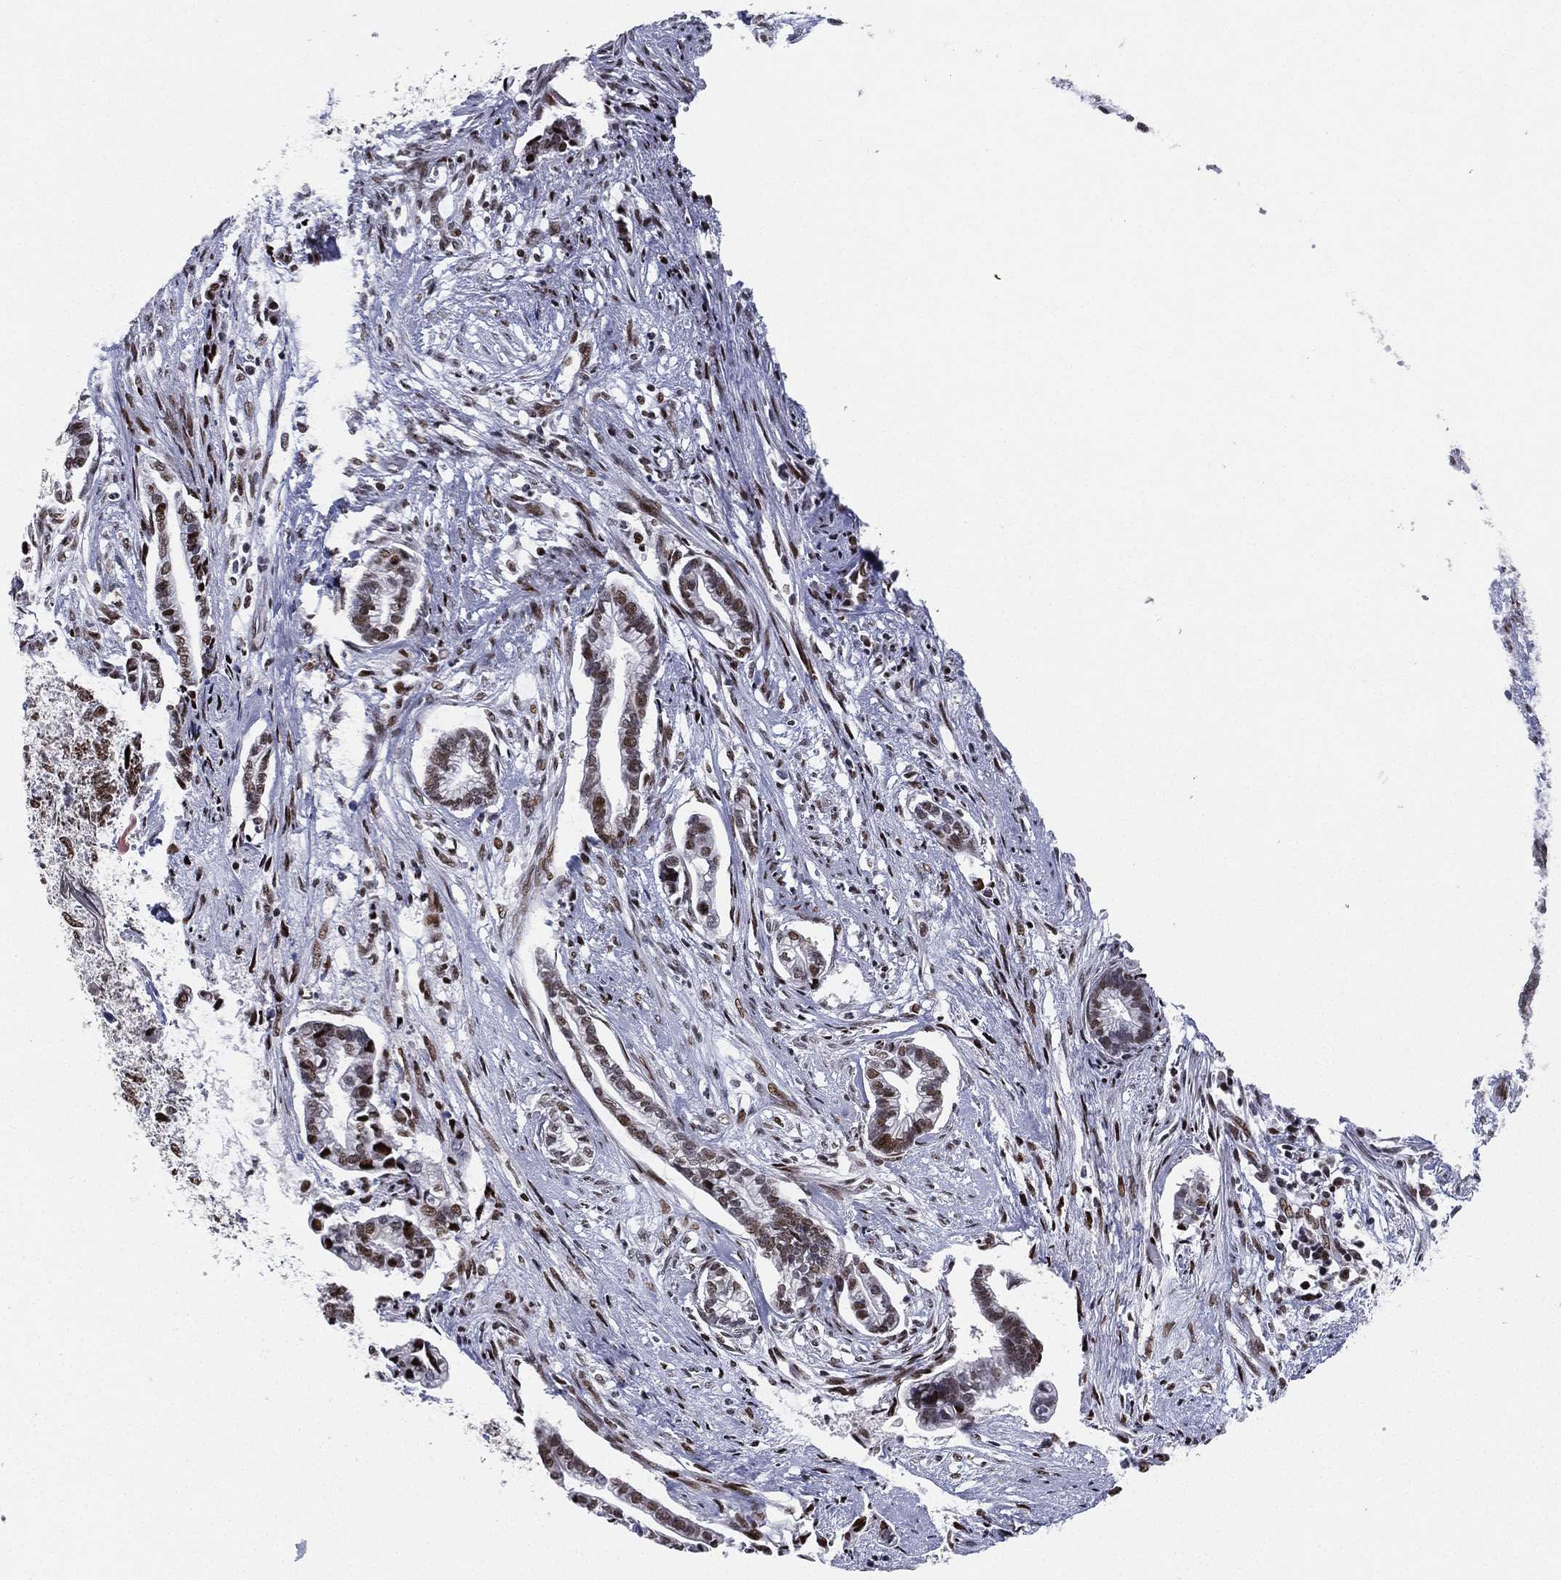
{"staining": {"intensity": "moderate", "quantity": "25%-75%", "location": "nuclear"}, "tissue": "cervical cancer", "cell_type": "Tumor cells", "image_type": "cancer", "snomed": [{"axis": "morphology", "description": "Adenocarcinoma, NOS"}, {"axis": "topography", "description": "Cervix"}], "caption": "Cervical adenocarcinoma was stained to show a protein in brown. There is medium levels of moderate nuclear staining in about 25%-75% of tumor cells.", "gene": "RTF1", "patient": {"sex": "female", "age": 62}}